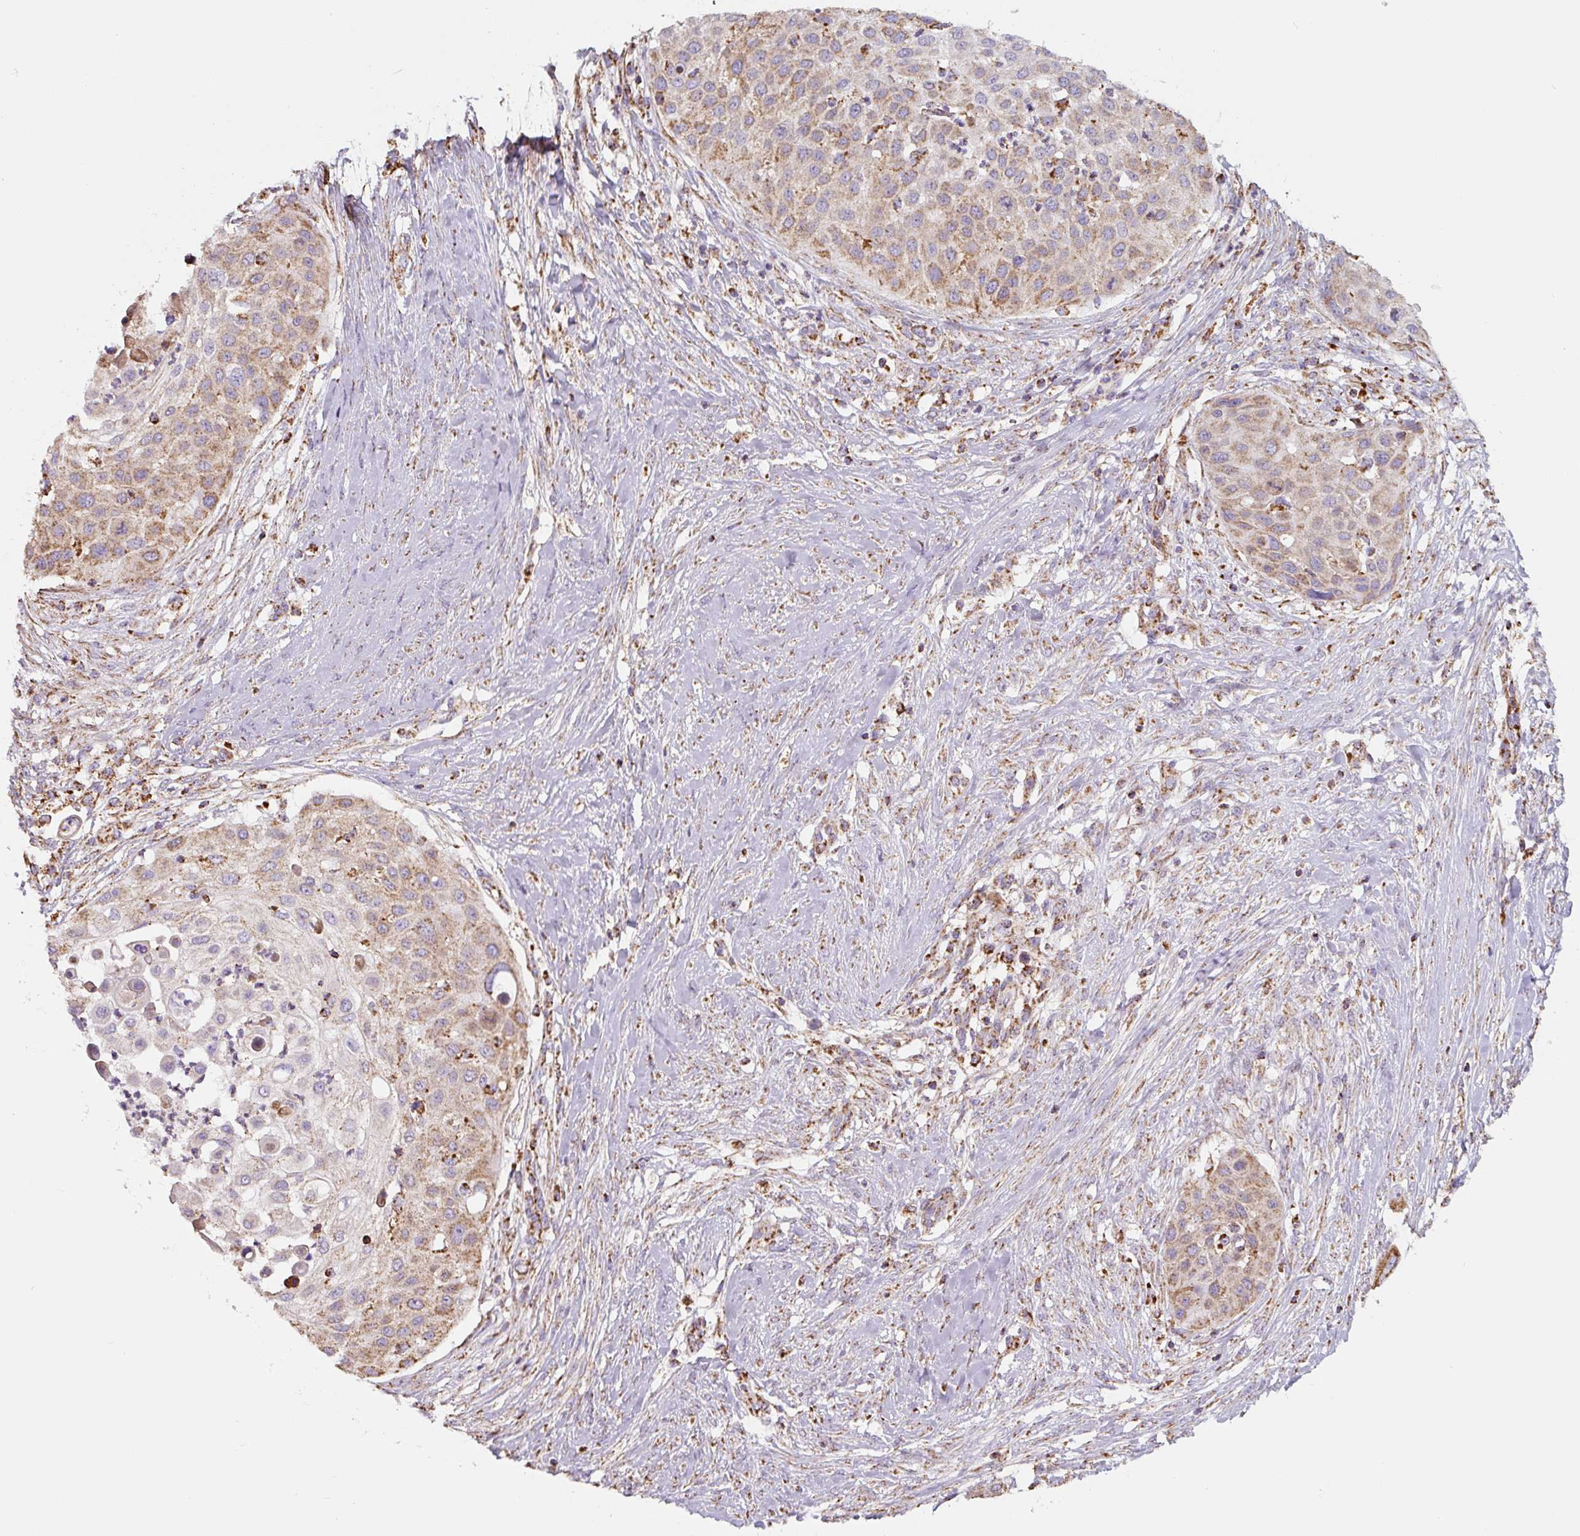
{"staining": {"intensity": "moderate", "quantity": ">75%", "location": "cytoplasmic/membranous"}, "tissue": "skin cancer", "cell_type": "Tumor cells", "image_type": "cancer", "snomed": [{"axis": "morphology", "description": "Squamous cell carcinoma, NOS"}, {"axis": "topography", "description": "Skin"}], "caption": "Skin cancer (squamous cell carcinoma) was stained to show a protein in brown. There is medium levels of moderate cytoplasmic/membranous positivity in about >75% of tumor cells.", "gene": "MT-CO2", "patient": {"sex": "female", "age": 87}}